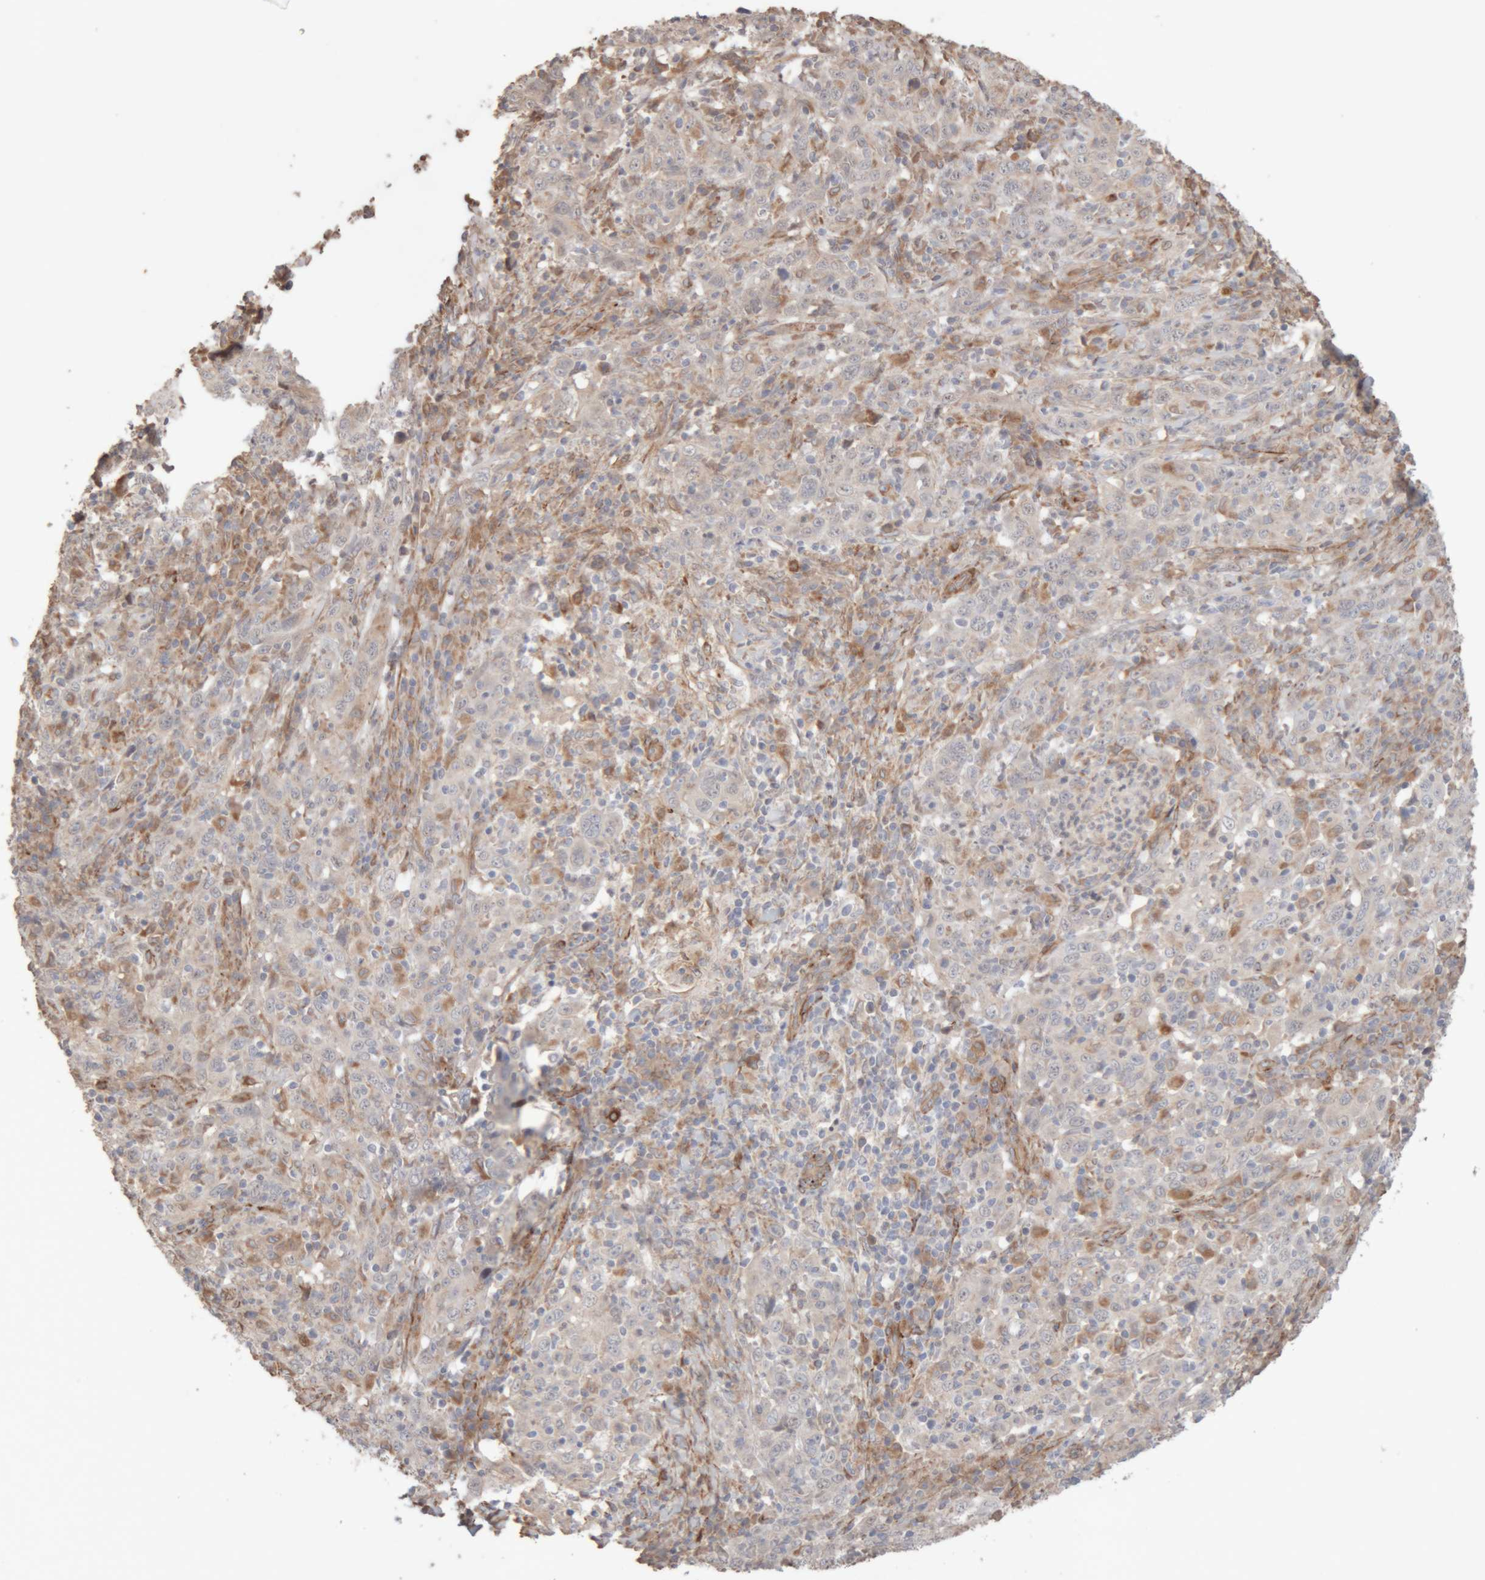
{"staining": {"intensity": "negative", "quantity": "none", "location": "none"}, "tissue": "cervical cancer", "cell_type": "Tumor cells", "image_type": "cancer", "snomed": [{"axis": "morphology", "description": "Squamous cell carcinoma, NOS"}, {"axis": "topography", "description": "Cervix"}], "caption": "Immunohistochemistry (IHC) of cervical squamous cell carcinoma shows no staining in tumor cells.", "gene": "RAB32", "patient": {"sex": "female", "age": 46}}